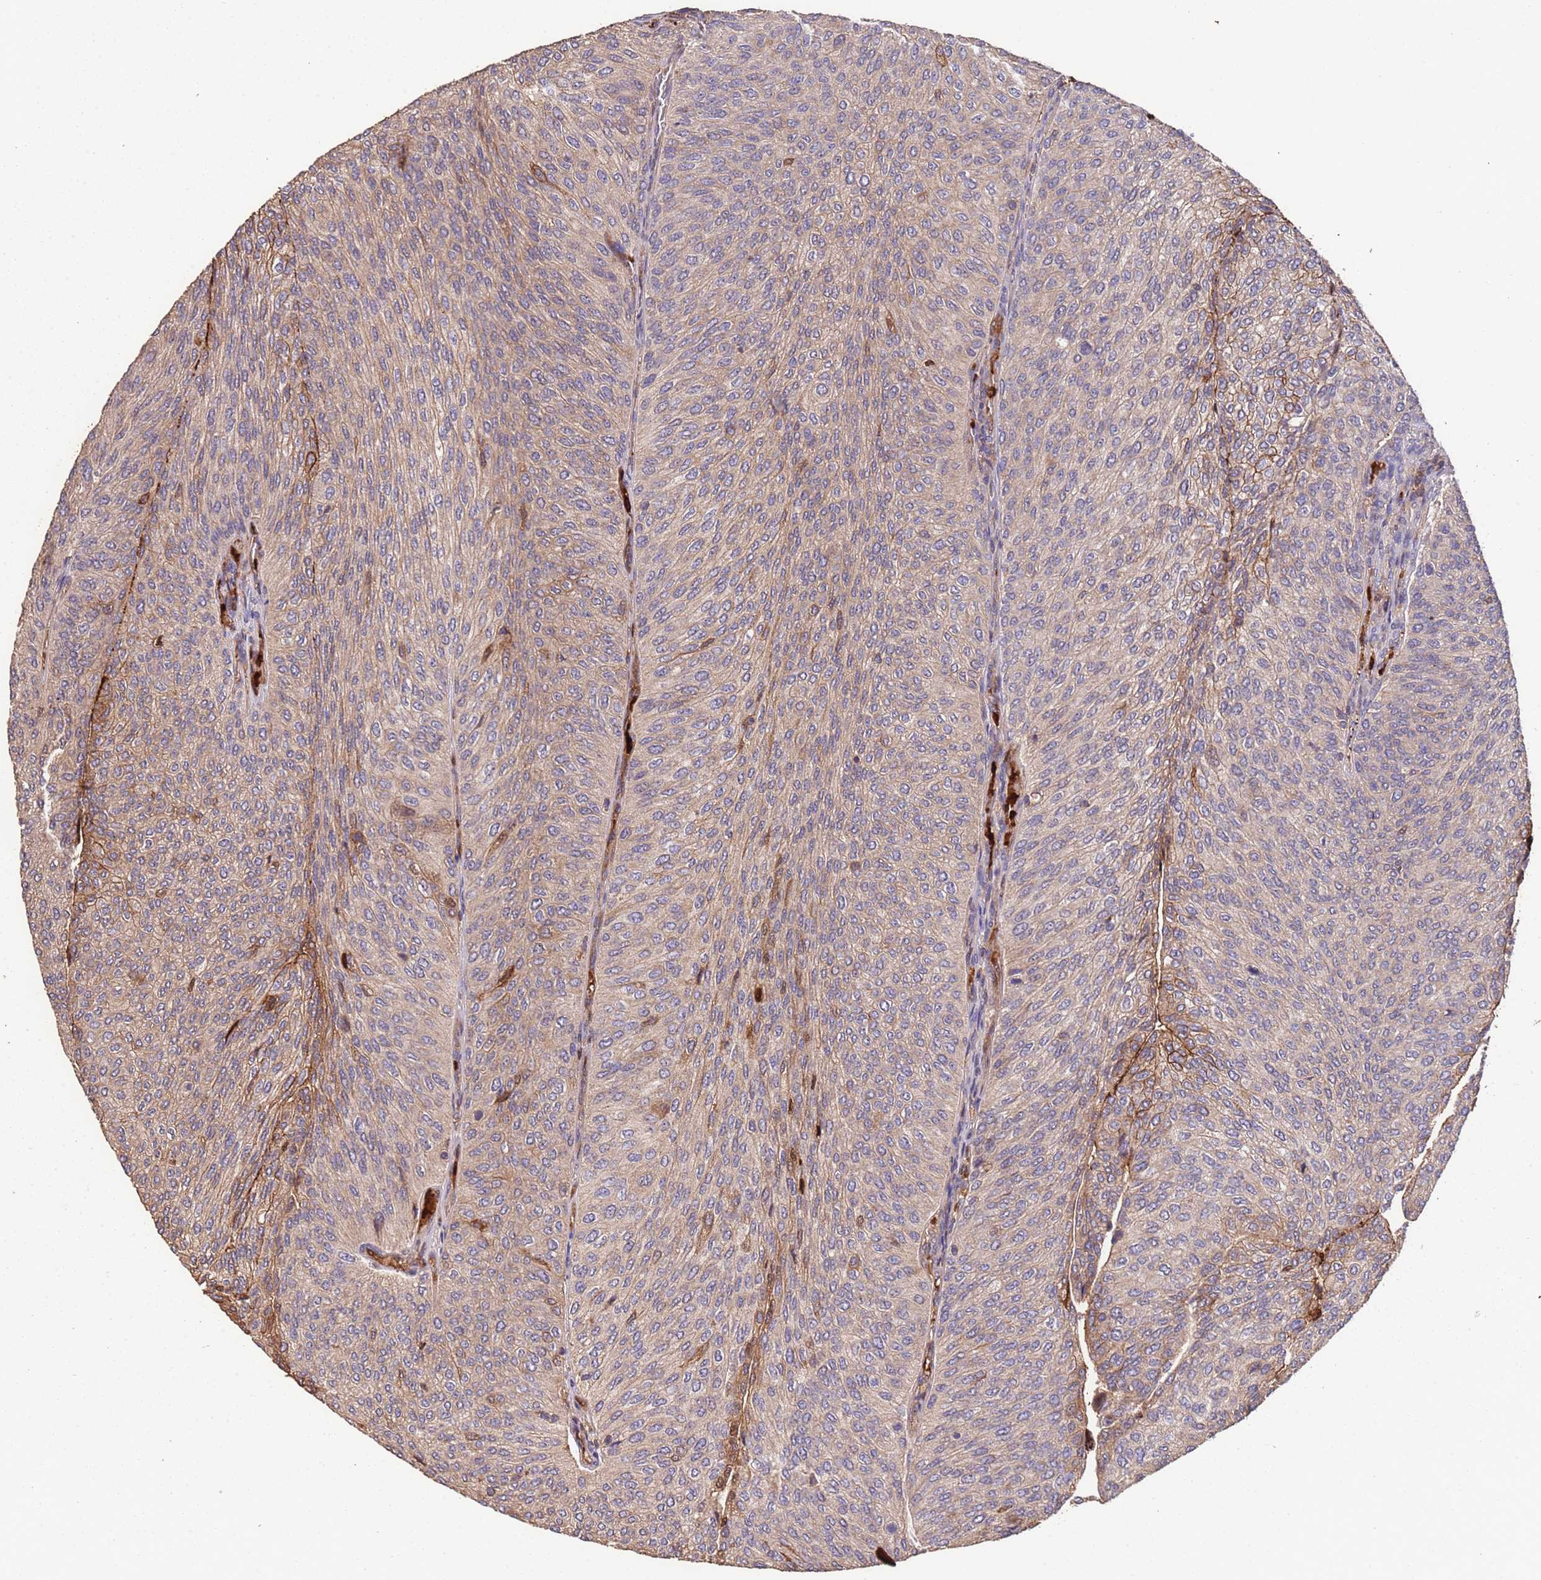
{"staining": {"intensity": "moderate", "quantity": "25%-75%", "location": "cytoplasmic/membranous"}, "tissue": "urothelial cancer", "cell_type": "Tumor cells", "image_type": "cancer", "snomed": [{"axis": "morphology", "description": "Urothelial carcinoma, High grade"}, {"axis": "topography", "description": "Urinary bladder"}], "caption": "DAB (3,3'-diaminobenzidine) immunohistochemical staining of urothelial cancer displays moderate cytoplasmic/membranous protein positivity in approximately 25%-75% of tumor cells.", "gene": "CCDC184", "patient": {"sex": "female", "age": 79}}